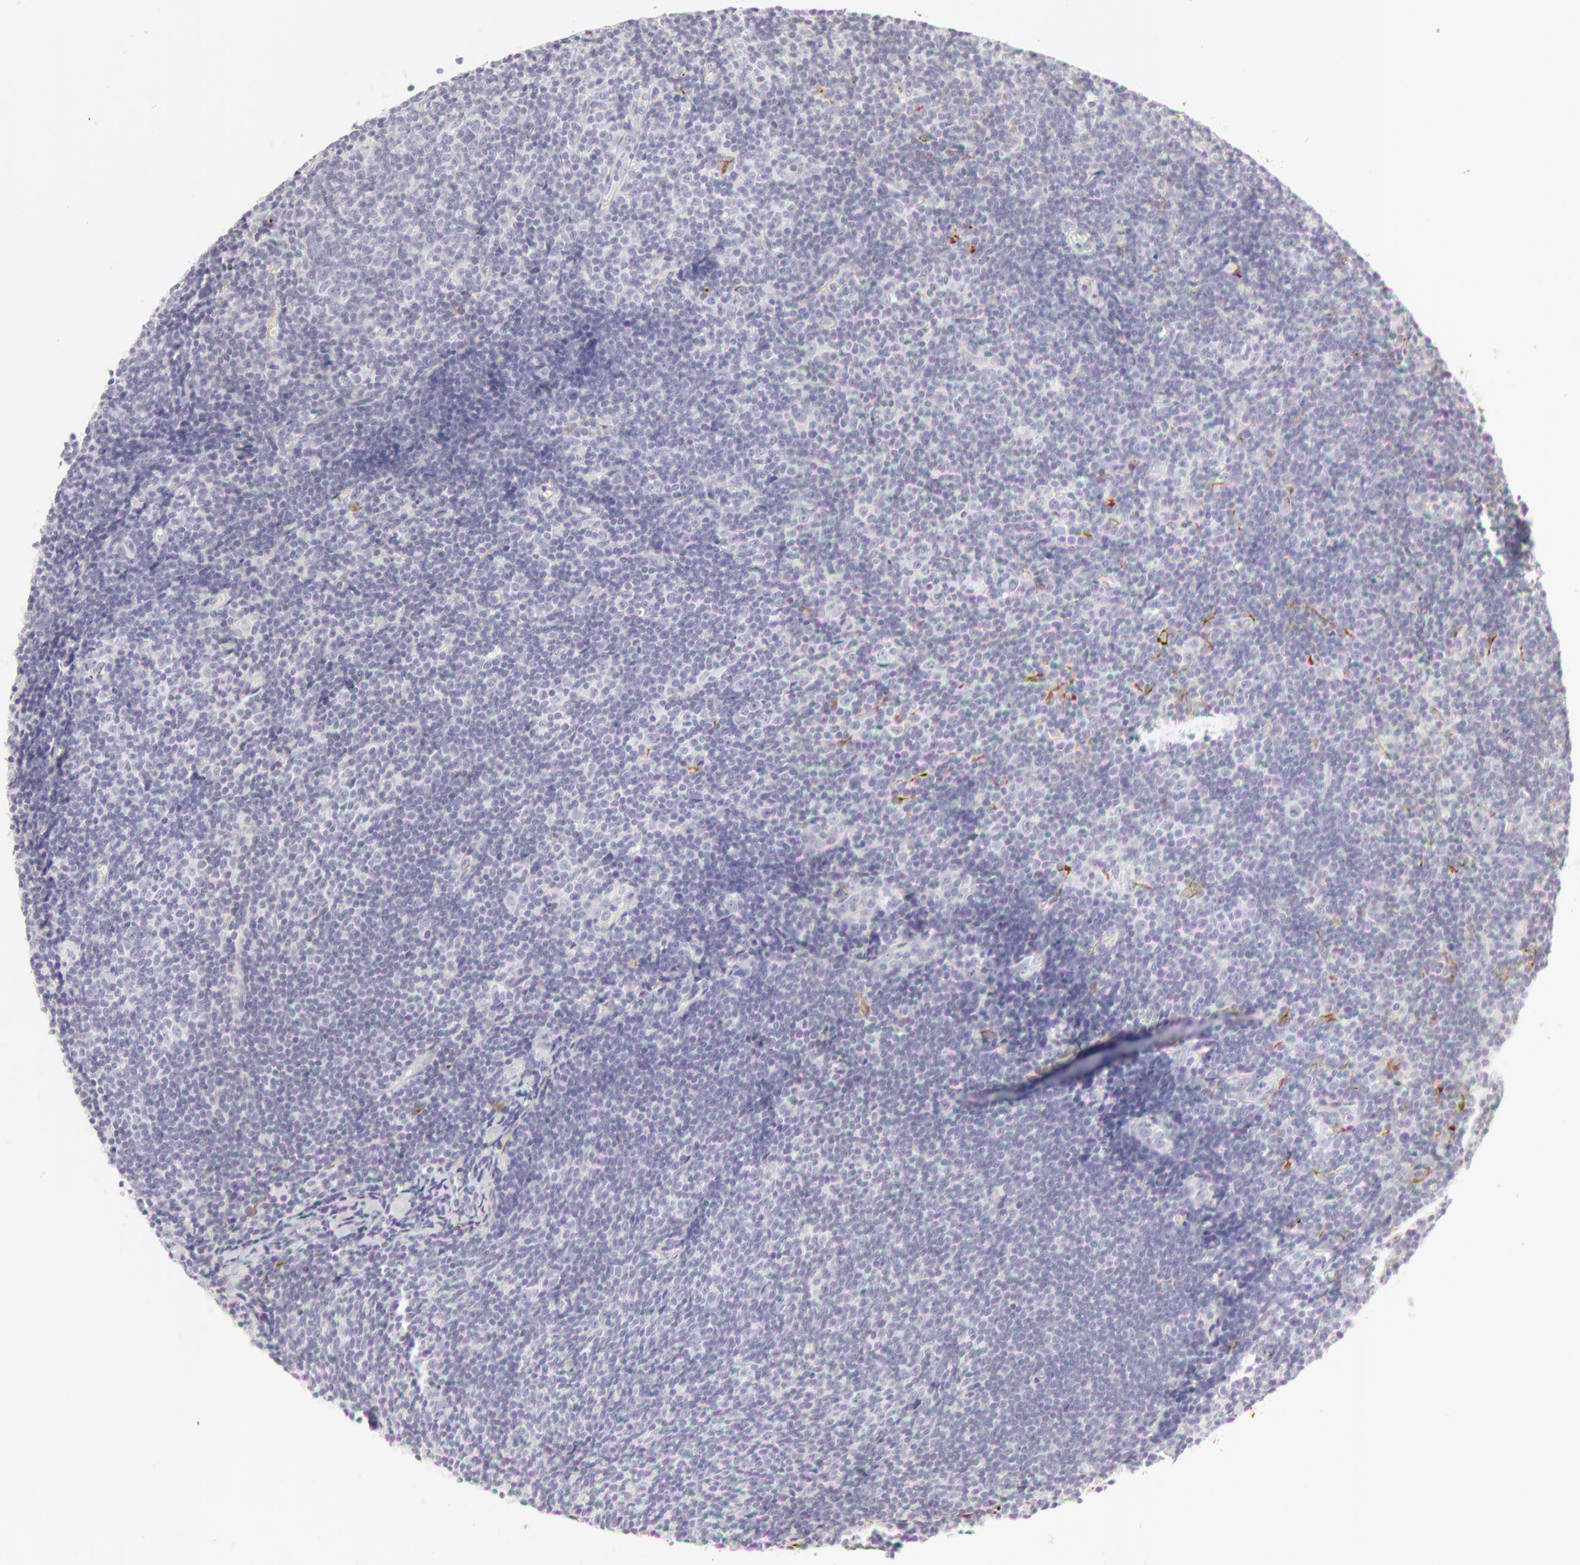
{"staining": {"intensity": "negative", "quantity": "none", "location": "none"}, "tissue": "lymphoma", "cell_type": "Tumor cells", "image_type": "cancer", "snomed": [{"axis": "morphology", "description": "Malignant lymphoma, non-Hodgkin's type, Low grade"}, {"axis": "topography", "description": "Lymph node"}], "caption": "A histopathology image of human lymphoma is negative for staining in tumor cells. Brightfield microscopy of IHC stained with DAB (brown) and hematoxylin (blue), captured at high magnification.", "gene": "KRT8", "patient": {"sex": "male", "age": 49}}